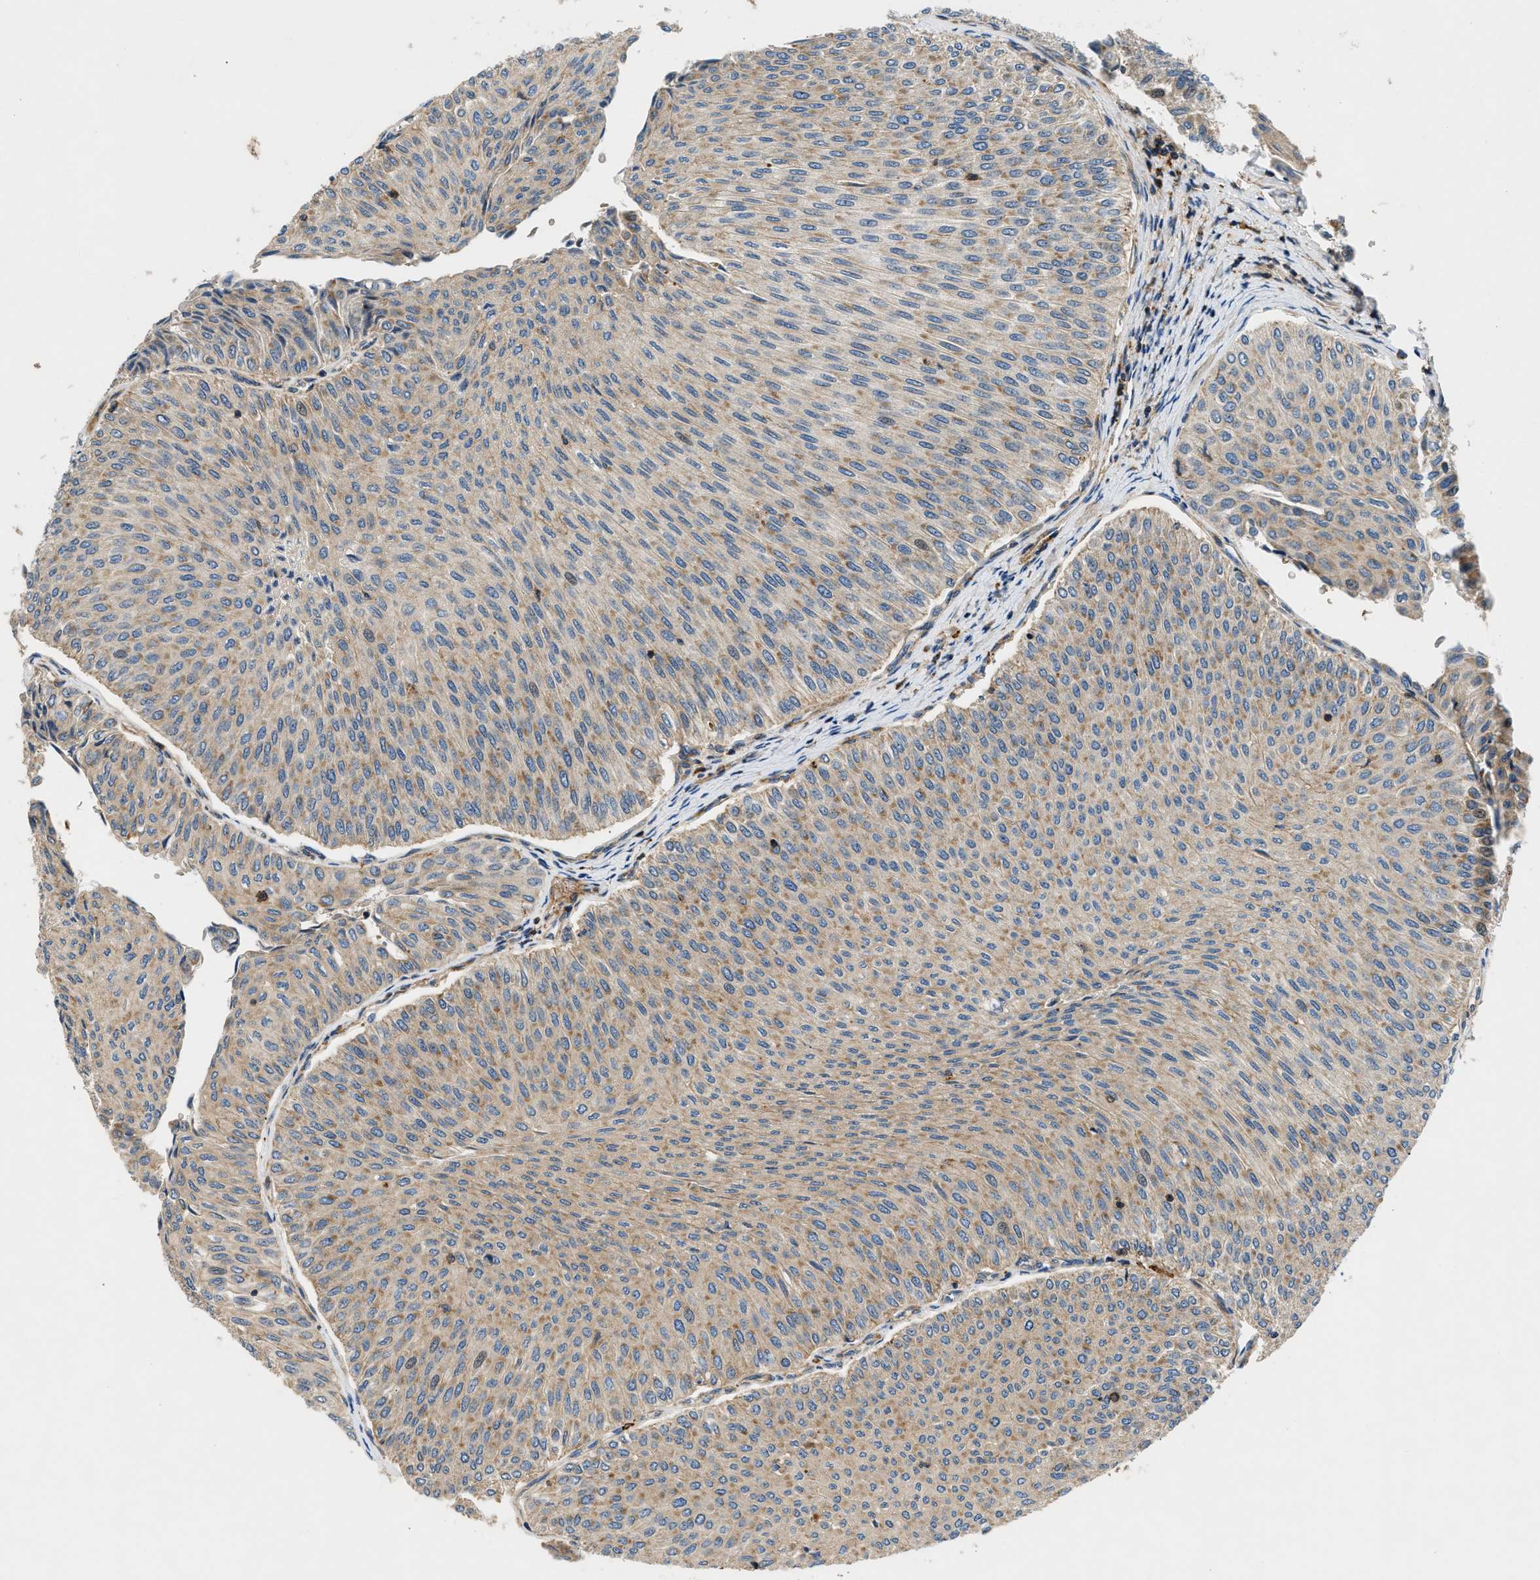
{"staining": {"intensity": "weak", "quantity": "25%-75%", "location": "cytoplasmic/membranous"}, "tissue": "urothelial cancer", "cell_type": "Tumor cells", "image_type": "cancer", "snomed": [{"axis": "morphology", "description": "Urothelial carcinoma, Low grade"}, {"axis": "topography", "description": "Urinary bladder"}], "caption": "An image showing weak cytoplasmic/membranous expression in about 25%-75% of tumor cells in urothelial cancer, as visualized by brown immunohistochemical staining.", "gene": "DHODH", "patient": {"sex": "male", "age": 78}}